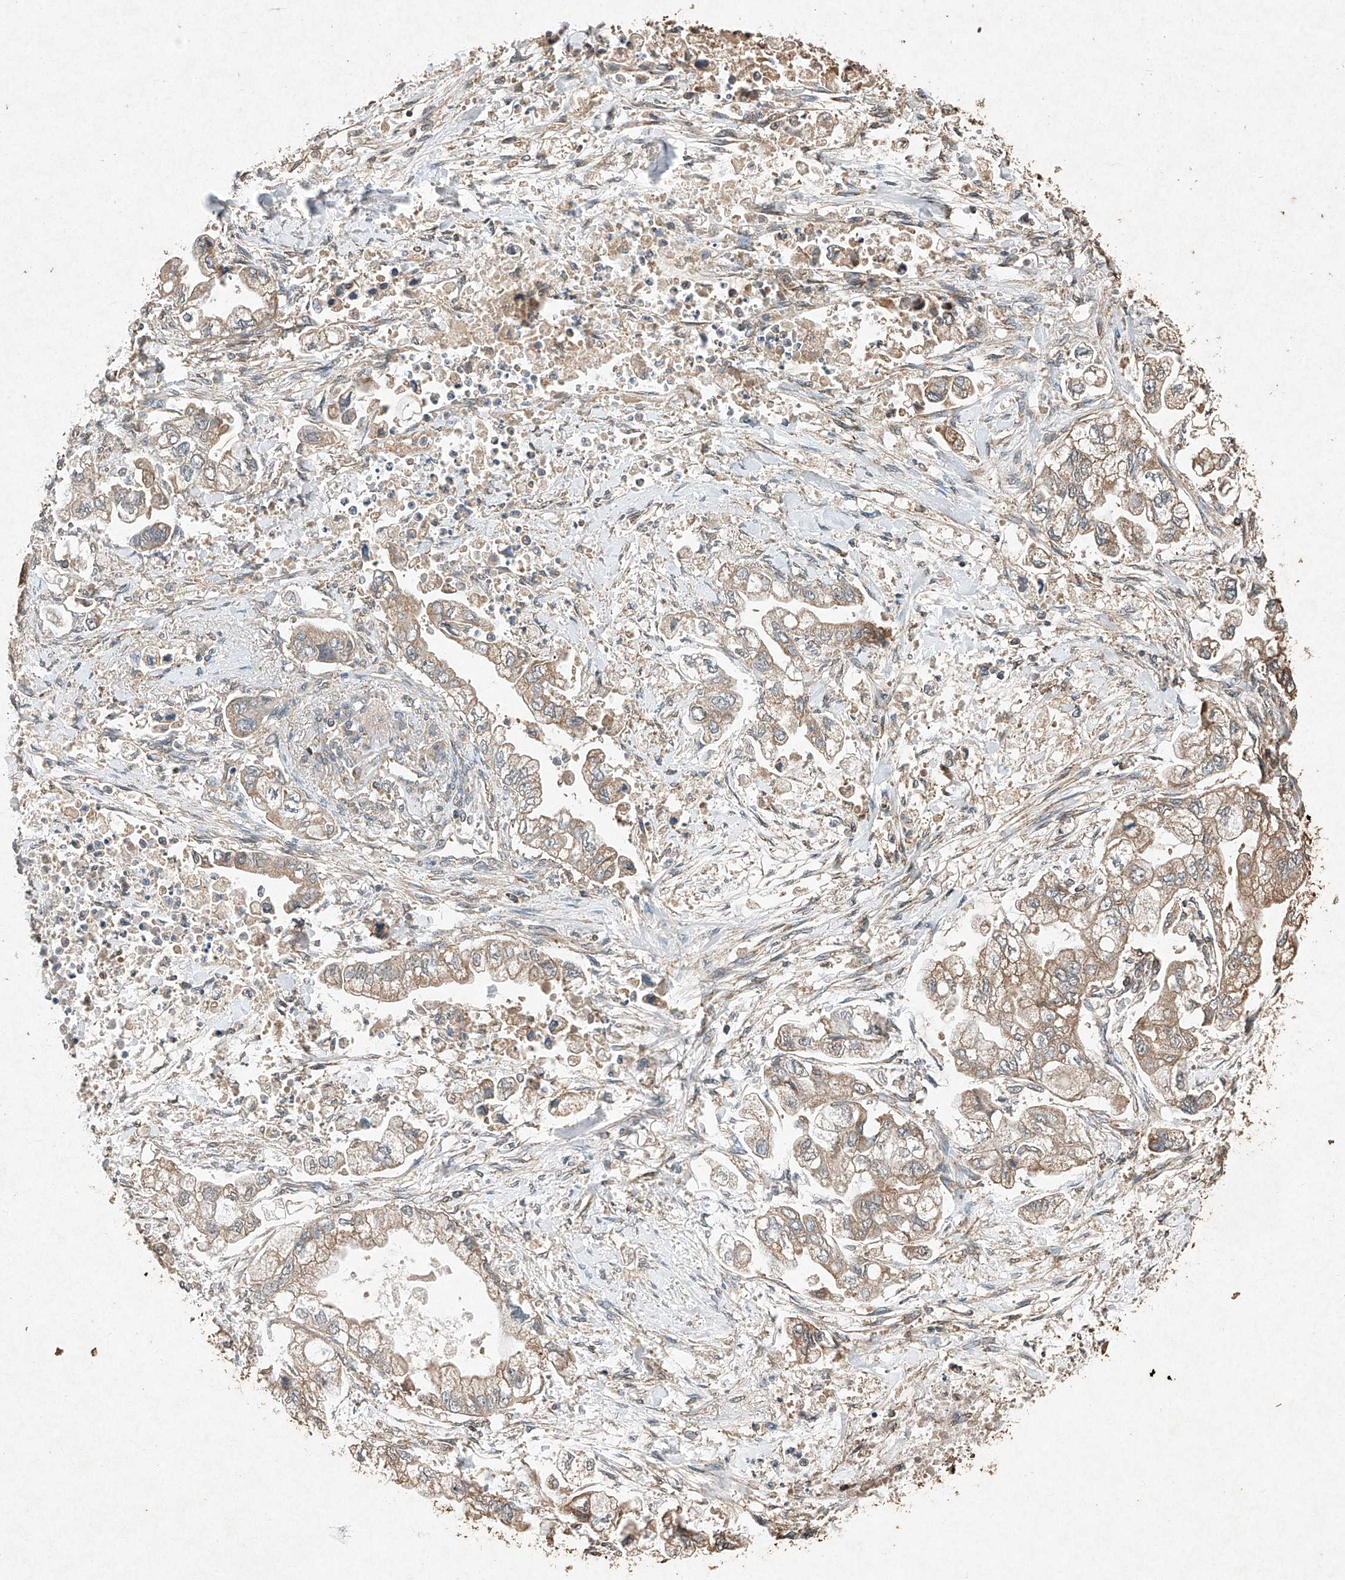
{"staining": {"intensity": "moderate", "quantity": ">75%", "location": "cytoplasmic/membranous"}, "tissue": "stomach cancer", "cell_type": "Tumor cells", "image_type": "cancer", "snomed": [{"axis": "morphology", "description": "Normal tissue, NOS"}, {"axis": "morphology", "description": "Adenocarcinoma, NOS"}, {"axis": "topography", "description": "Stomach"}], "caption": "This is an image of immunohistochemistry (IHC) staining of adenocarcinoma (stomach), which shows moderate positivity in the cytoplasmic/membranous of tumor cells.", "gene": "STK3", "patient": {"sex": "male", "age": 62}}